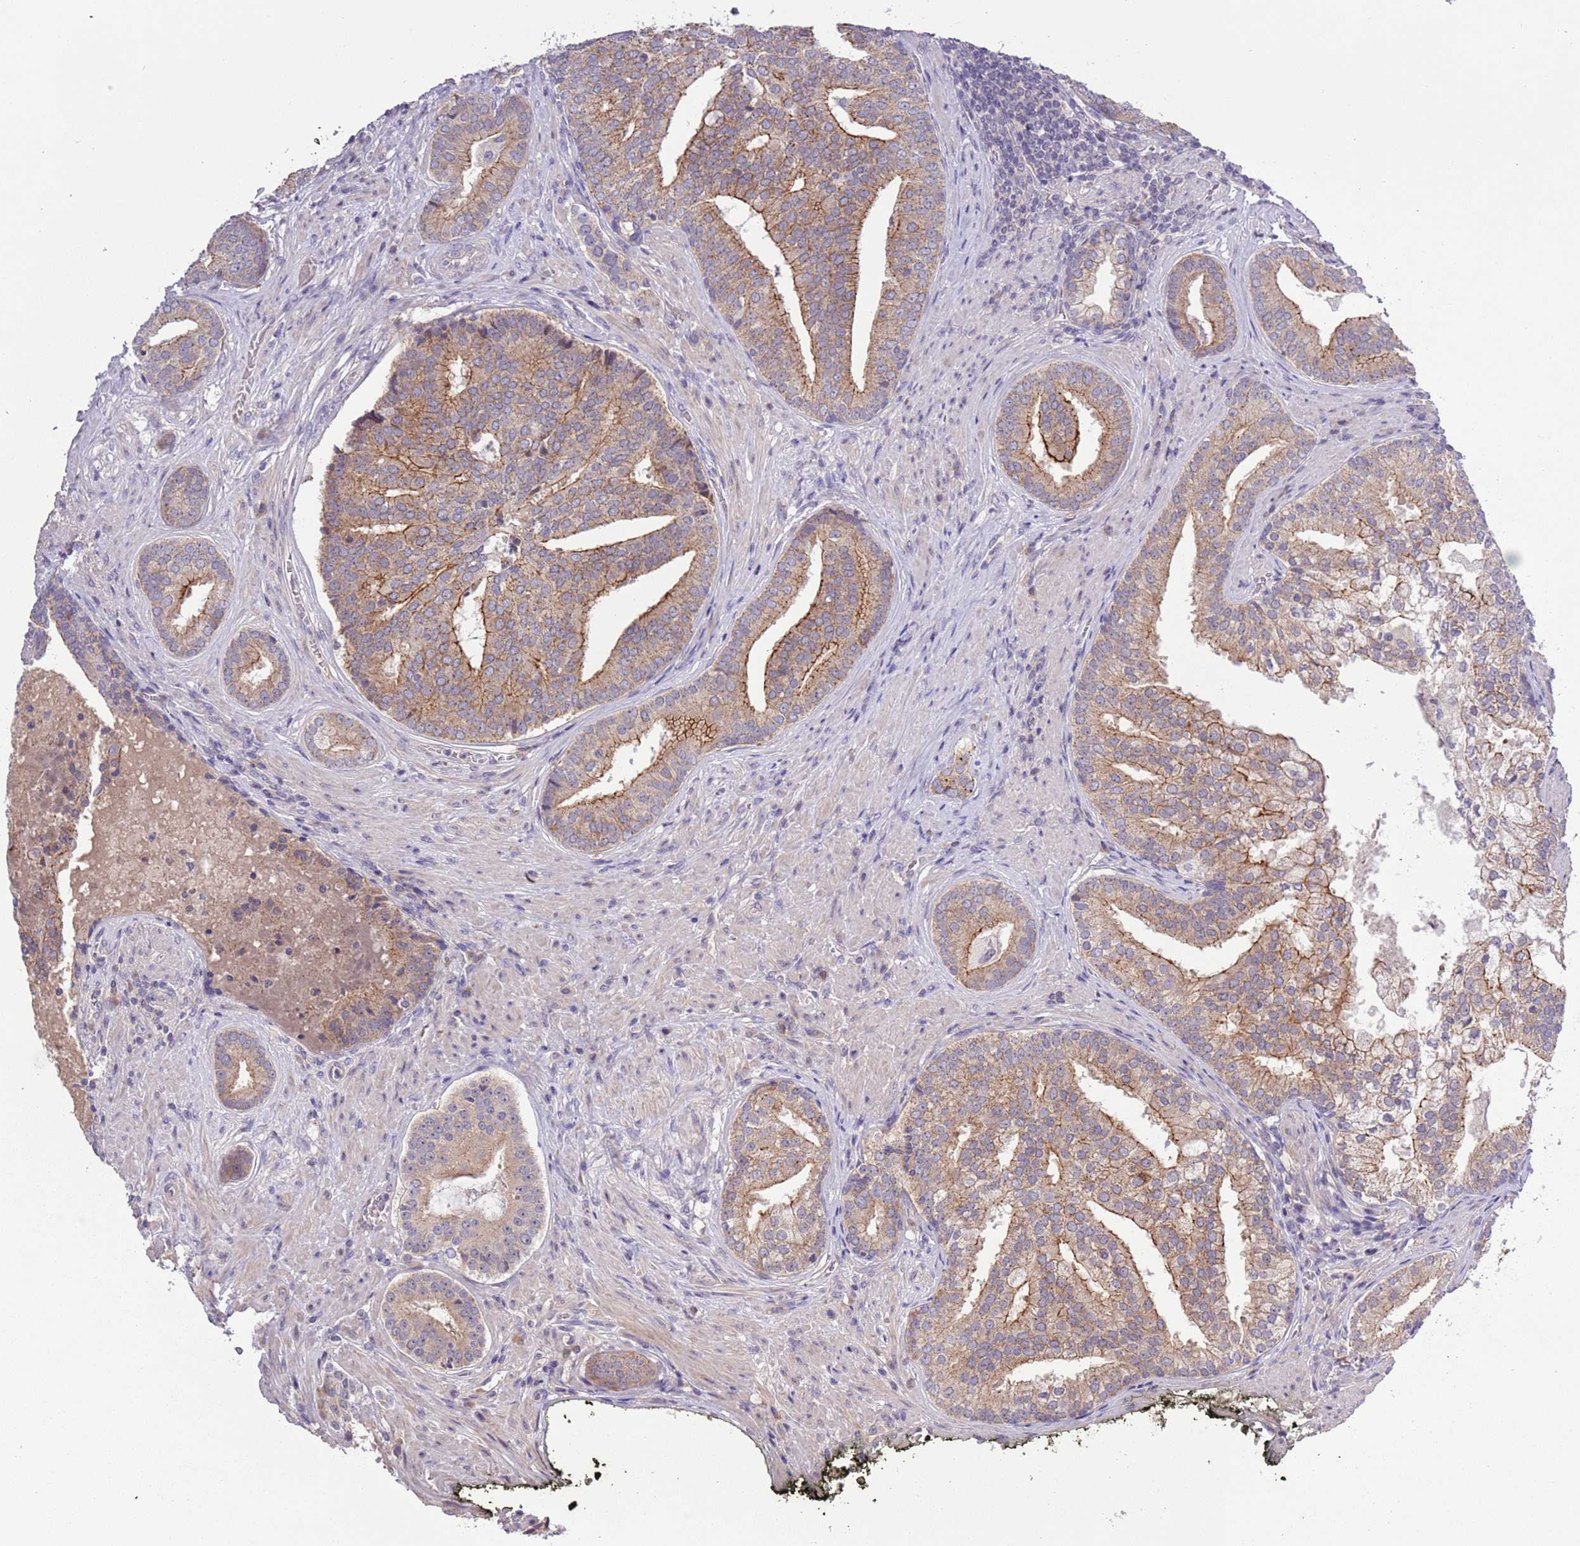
{"staining": {"intensity": "moderate", "quantity": "25%-75%", "location": "cytoplasmic/membranous"}, "tissue": "prostate cancer", "cell_type": "Tumor cells", "image_type": "cancer", "snomed": [{"axis": "morphology", "description": "Adenocarcinoma, High grade"}, {"axis": "topography", "description": "Prostate"}], "caption": "This histopathology image shows IHC staining of high-grade adenocarcinoma (prostate), with medium moderate cytoplasmic/membranous expression in approximately 25%-75% of tumor cells.", "gene": "SHROOM3", "patient": {"sex": "male", "age": 55}}